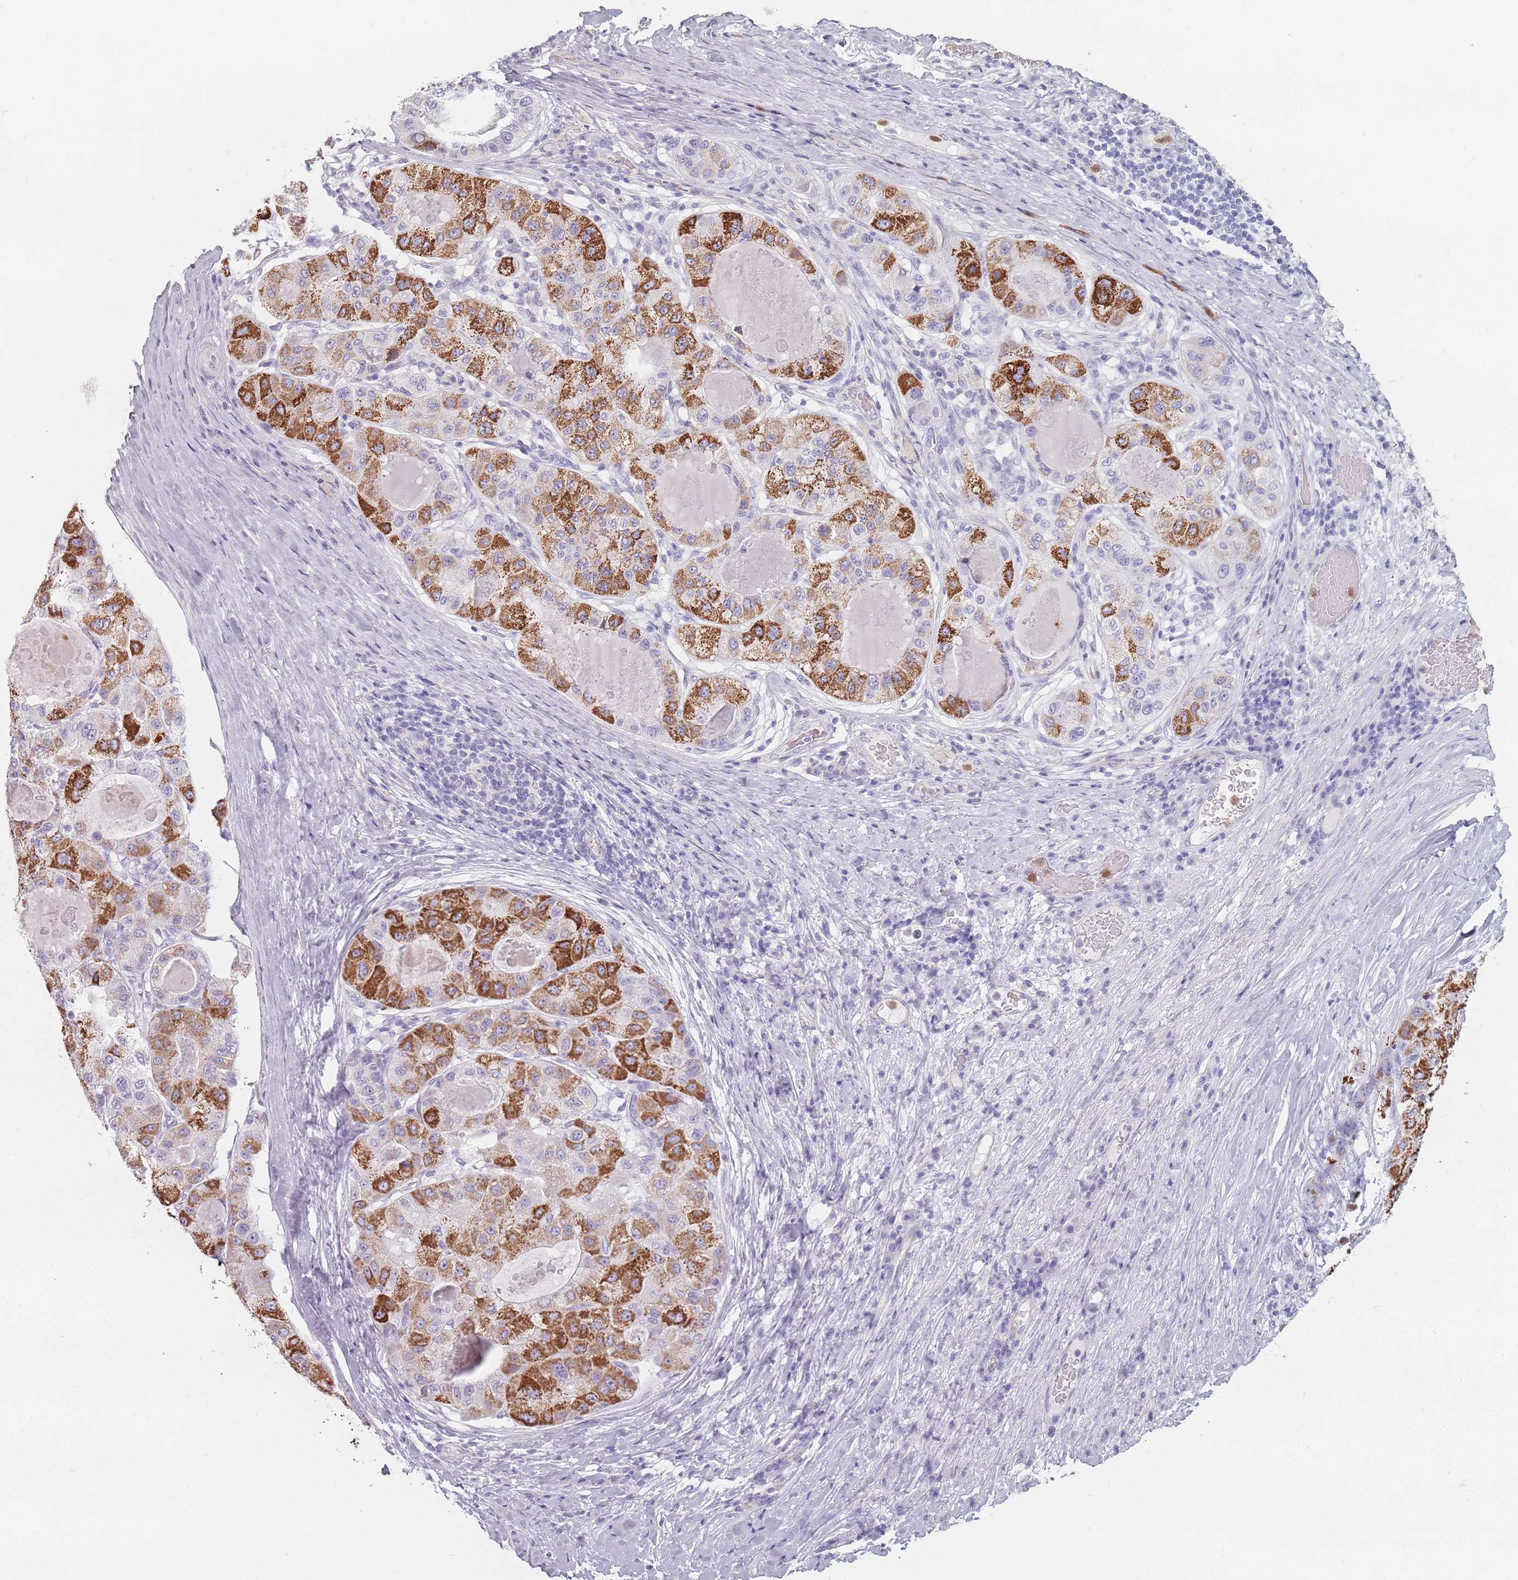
{"staining": {"intensity": "strong", "quantity": "25%-75%", "location": "cytoplasmic/membranous"}, "tissue": "liver cancer", "cell_type": "Tumor cells", "image_type": "cancer", "snomed": [{"axis": "morphology", "description": "Carcinoma, Hepatocellular, NOS"}, {"axis": "topography", "description": "Liver"}], "caption": "There is high levels of strong cytoplasmic/membranous positivity in tumor cells of liver cancer, as demonstrated by immunohistochemical staining (brown color).", "gene": "ZNF584", "patient": {"sex": "male", "age": 80}}